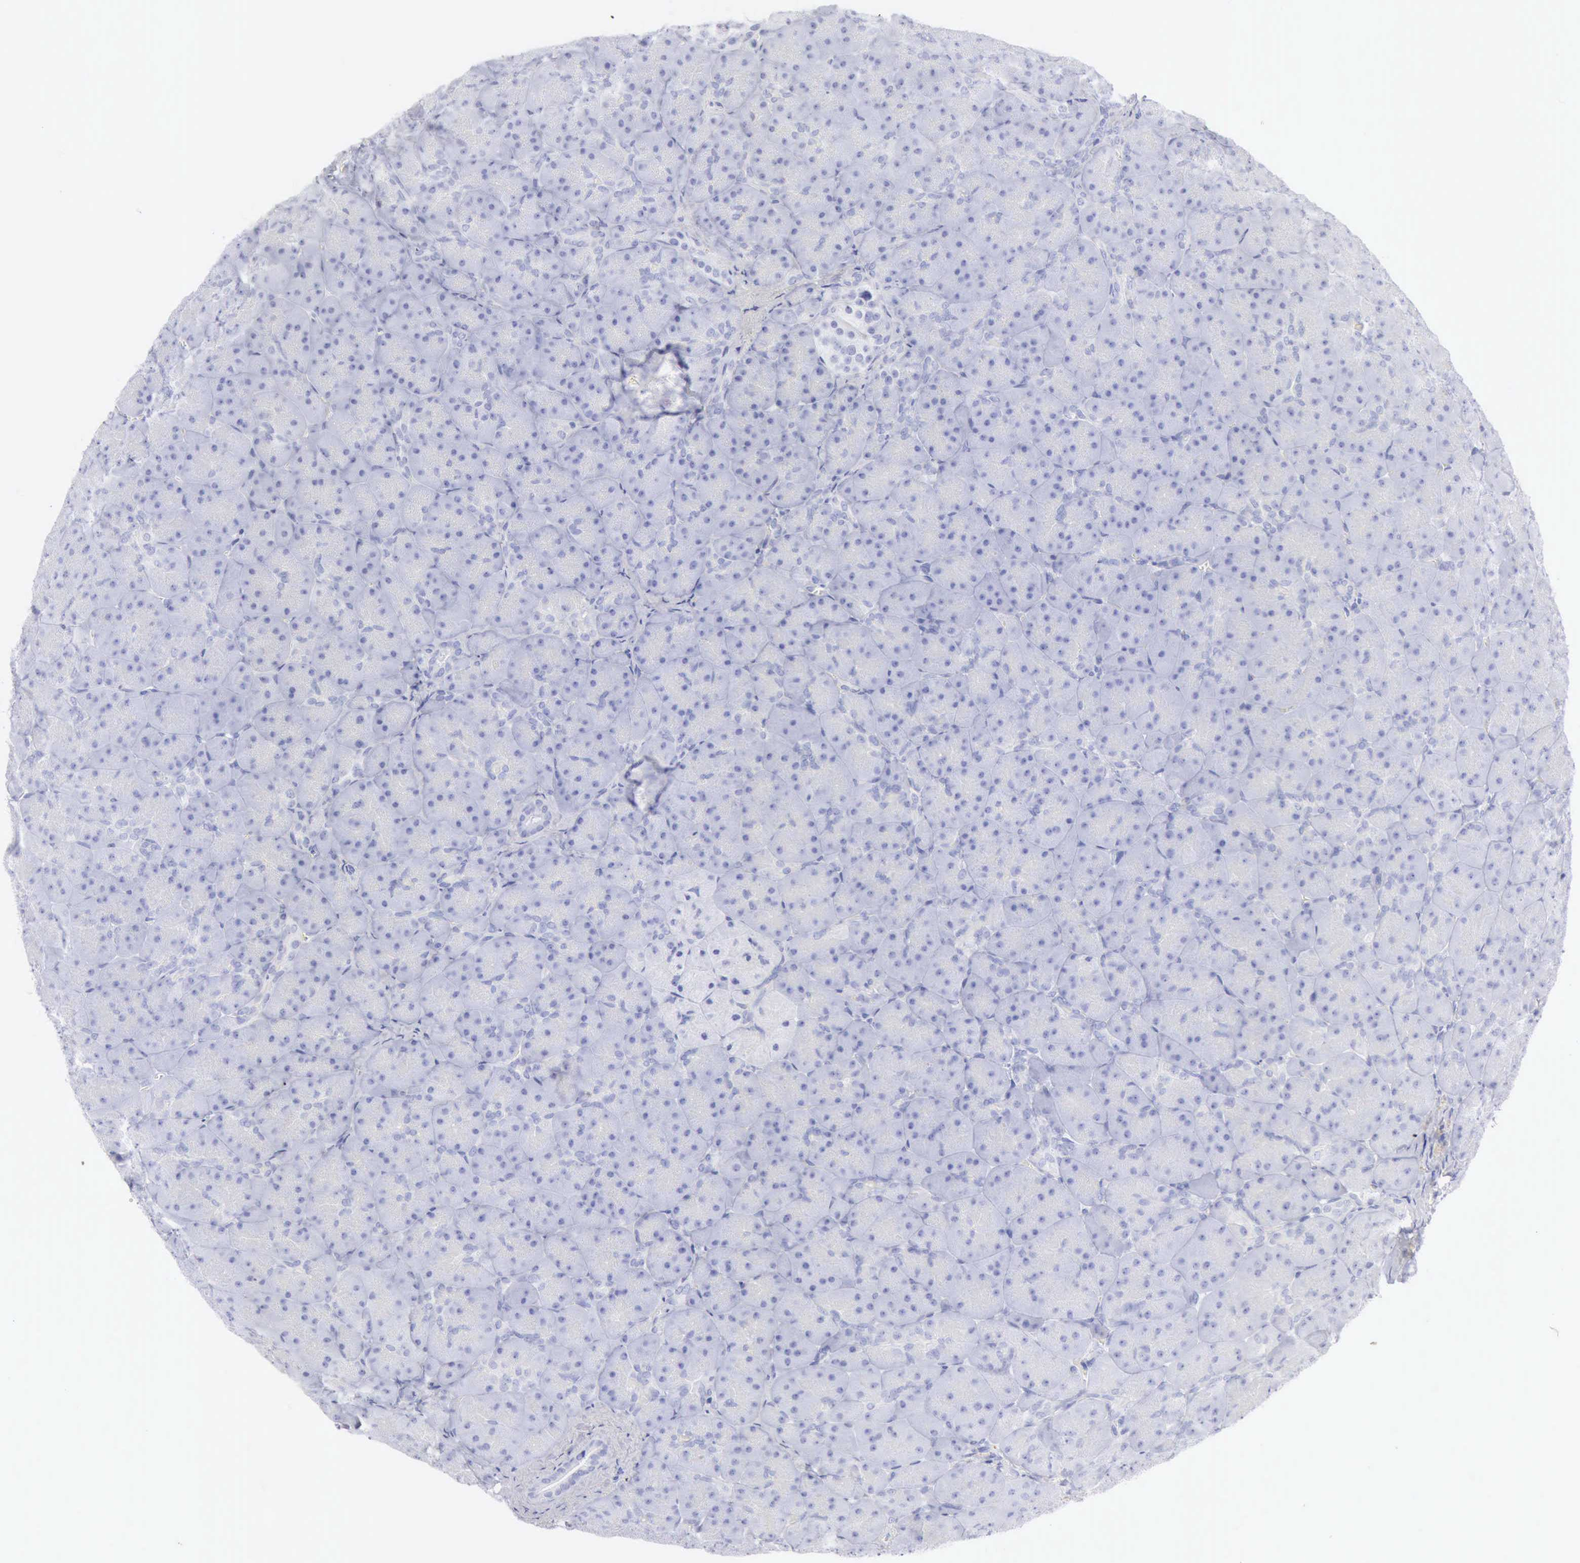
{"staining": {"intensity": "negative", "quantity": "none", "location": "none"}, "tissue": "pancreas", "cell_type": "Exocrine glandular cells", "image_type": "normal", "snomed": [{"axis": "morphology", "description": "Normal tissue, NOS"}, {"axis": "topography", "description": "Pancreas"}], "caption": "A high-resolution micrograph shows immunohistochemistry (IHC) staining of normal pancreas, which displays no significant positivity in exocrine glandular cells.", "gene": "KRT10", "patient": {"sex": "male", "age": 66}}